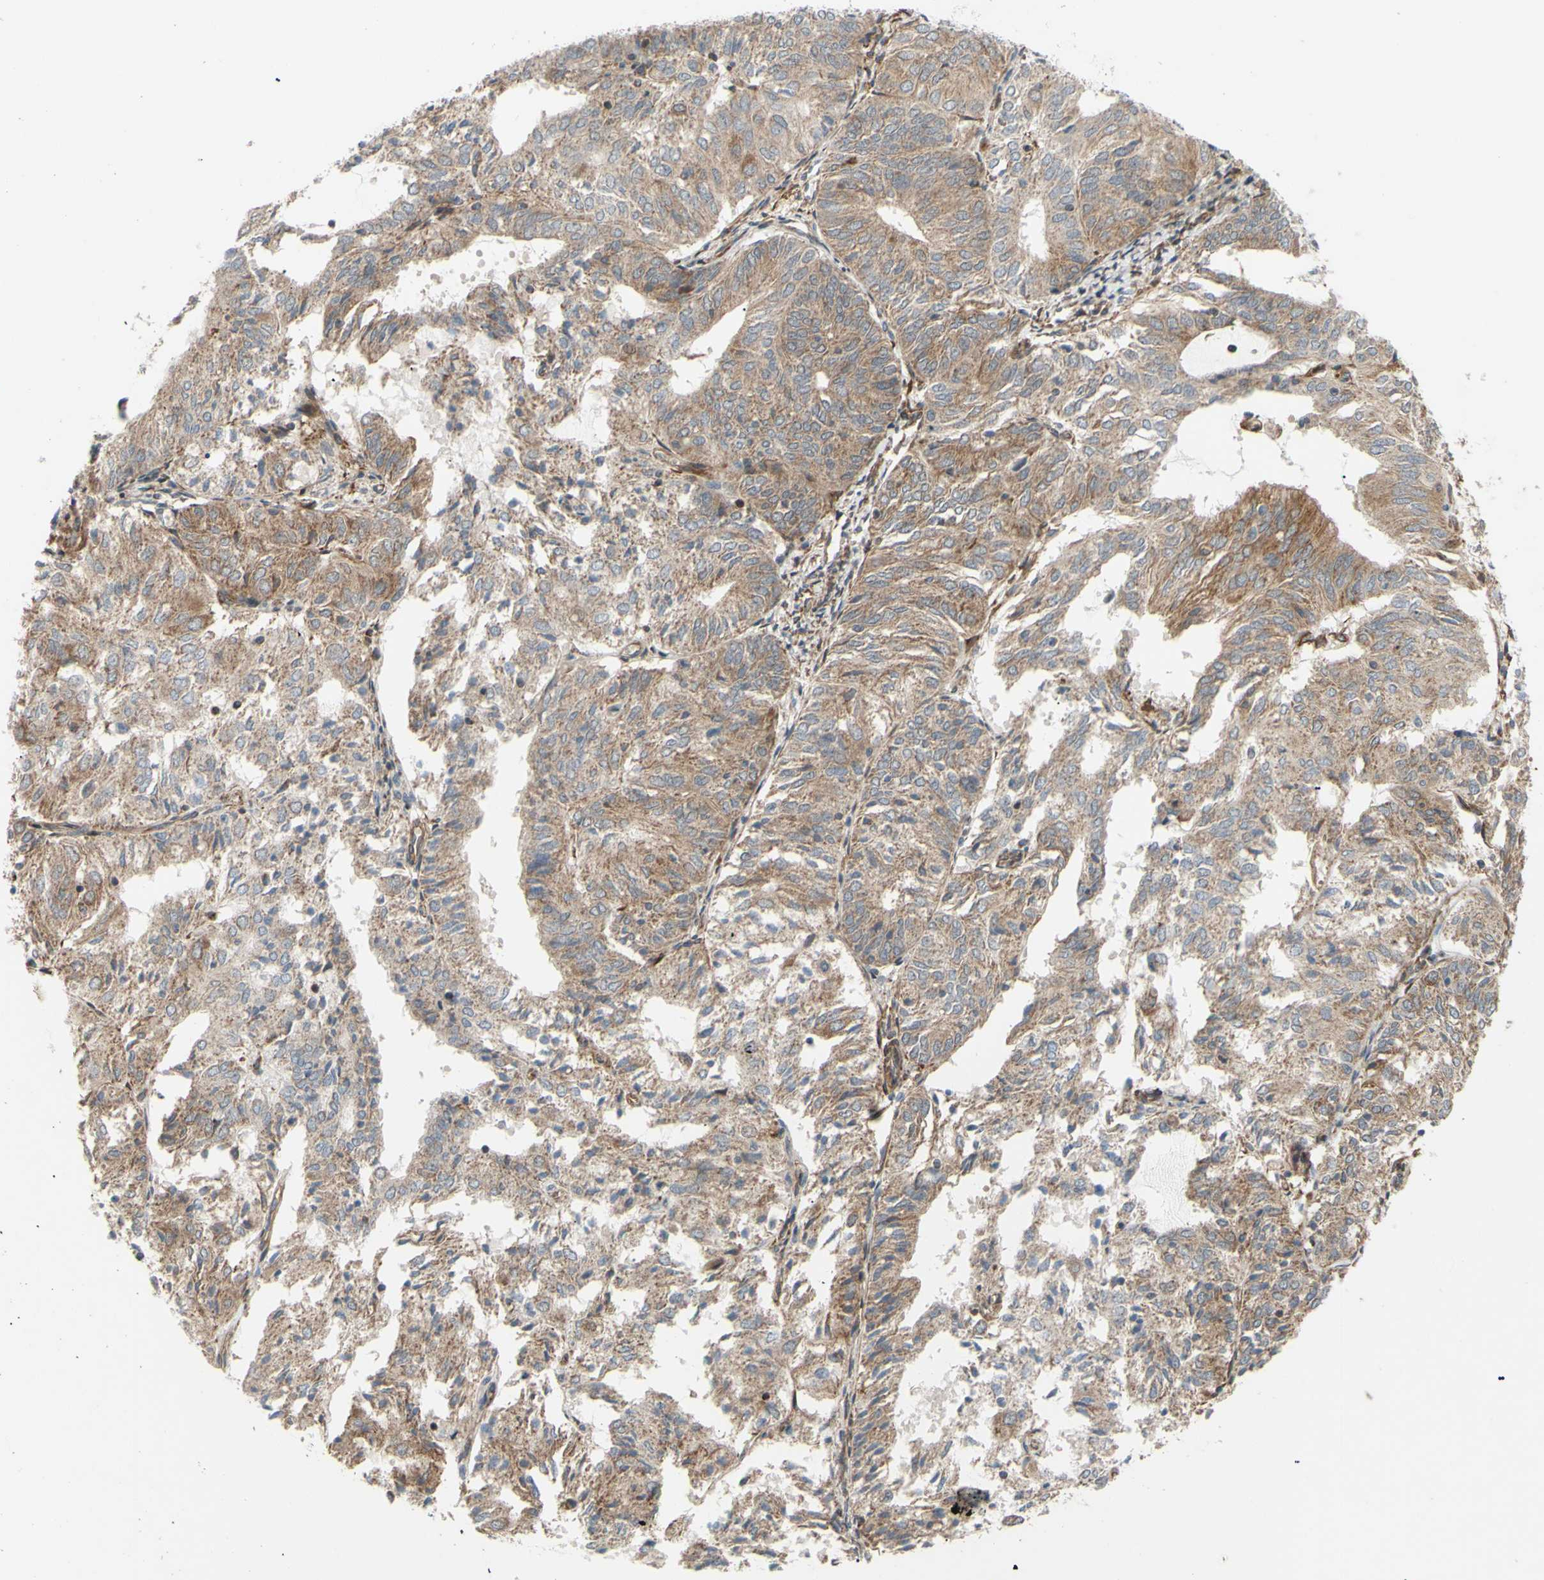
{"staining": {"intensity": "weak", "quantity": ">75%", "location": "cytoplasmic/membranous"}, "tissue": "endometrial cancer", "cell_type": "Tumor cells", "image_type": "cancer", "snomed": [{"axis": "morphology", "description": "Adenocarcinoma, NOS"}, {"axis": "topography", "description": "Uterus"}], "caption": "Brown immunohistochemical staining in endometrial cancer (adenocarcinoma) displays weak cytoplasmic/membranous expression in about >75% of tumor cells.", "gene": "PRAF2", "patient": {"sex": "female", "age": 60}}